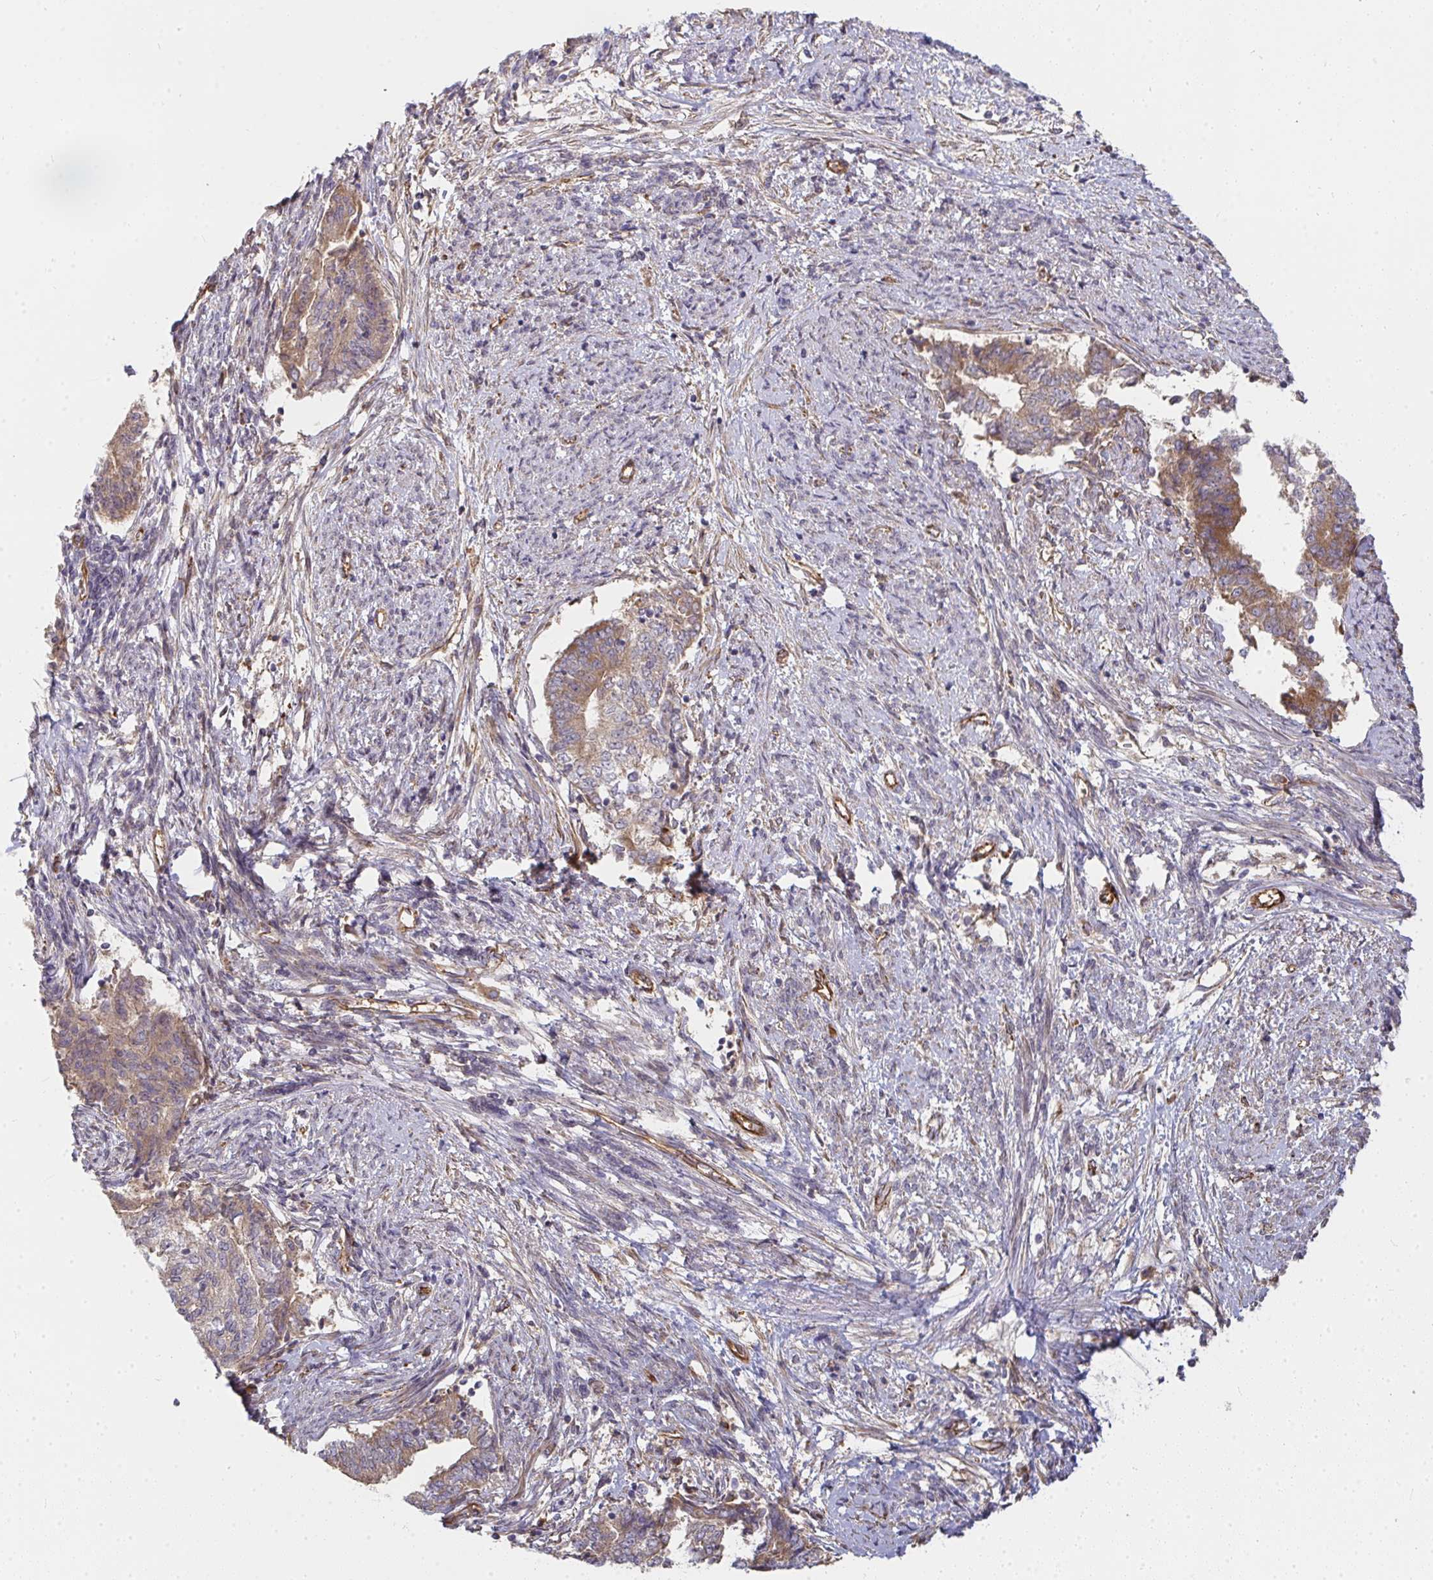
{"staining": {"intensity": "weak", "quantity": "25%-75%", "location": "cytoplasmic/membranous"}, "tissue": "endometrial cancer", "cell_type": "Tumor cells", "image_type": "cancer", "snomed": [{"axis": "morphology", "description": "Adenocarcinoma, NOS"}, {"axis": "topography", "description": "Endometrium"}], "caption": "High-power microscopy captured an IHC histopathology image of adenocarcinoma (endometrial), revealing weak cytoplasmic/membranous positivity in approximately 25%-75% of tumor cells. (brown staining indicates protein expression, while blue staining denotes nuclei).", "gene": "B4GALT6", "patient": {"sex": "female", "age": 65}}